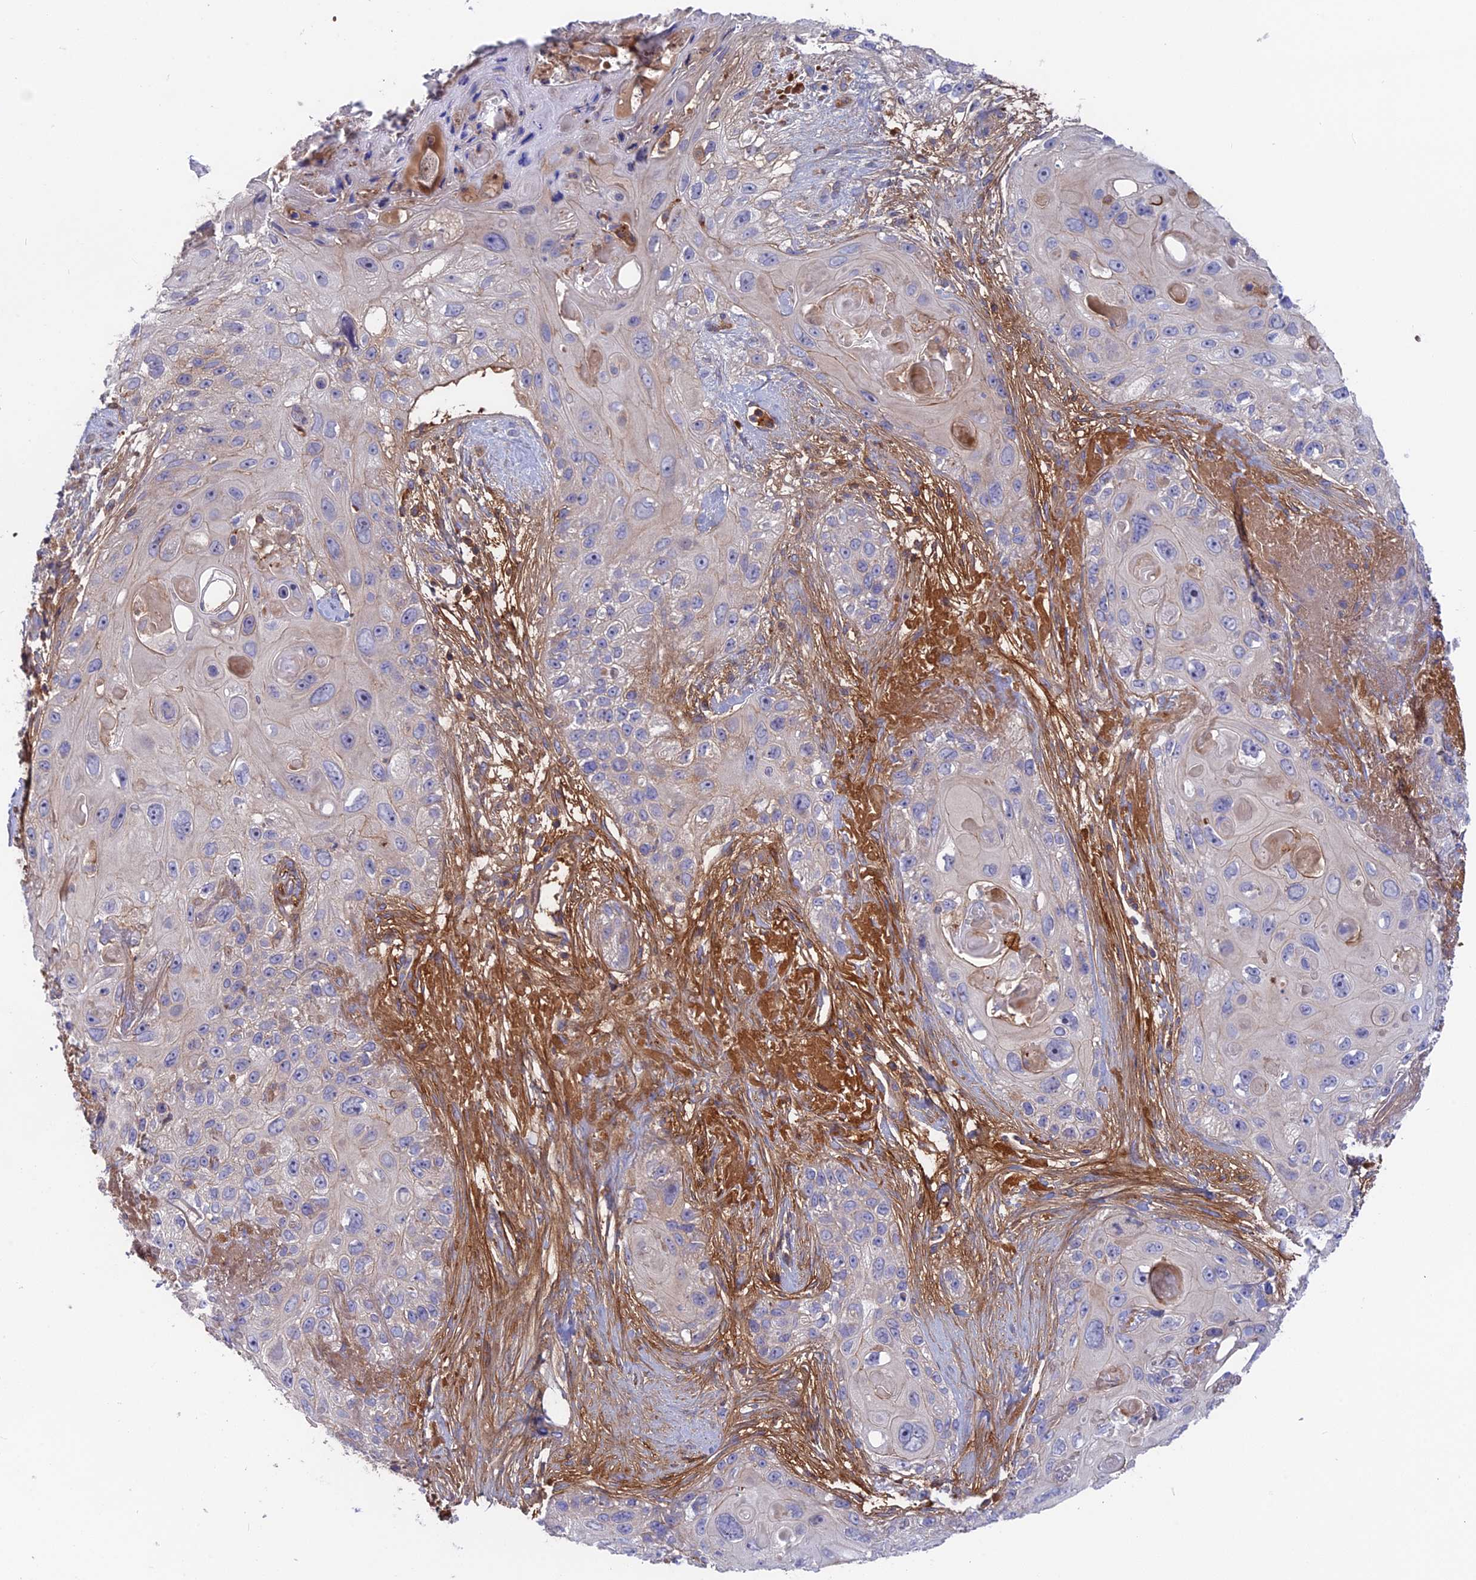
{"staining": {"intensity": "negative", "quantity": "none", "location": "none"}, "tissue": "skin cancer", "cell_type": "Tumor cells", "image_type": "cancer", "snomed": [{"axis": "morphology", "description": "Normal tissue, NOS"}, {"axis": "morphology", "description": "Squamous cell carcinoma, NOS"}, {"axis": "topography", "description": "Skin"}], "caption": "This is an IHC photomicrograph of human skin cancer. There is no staining in tumor cells.", "gene": "CPNE7", "patient": {"sex": "male", "age": 72}}